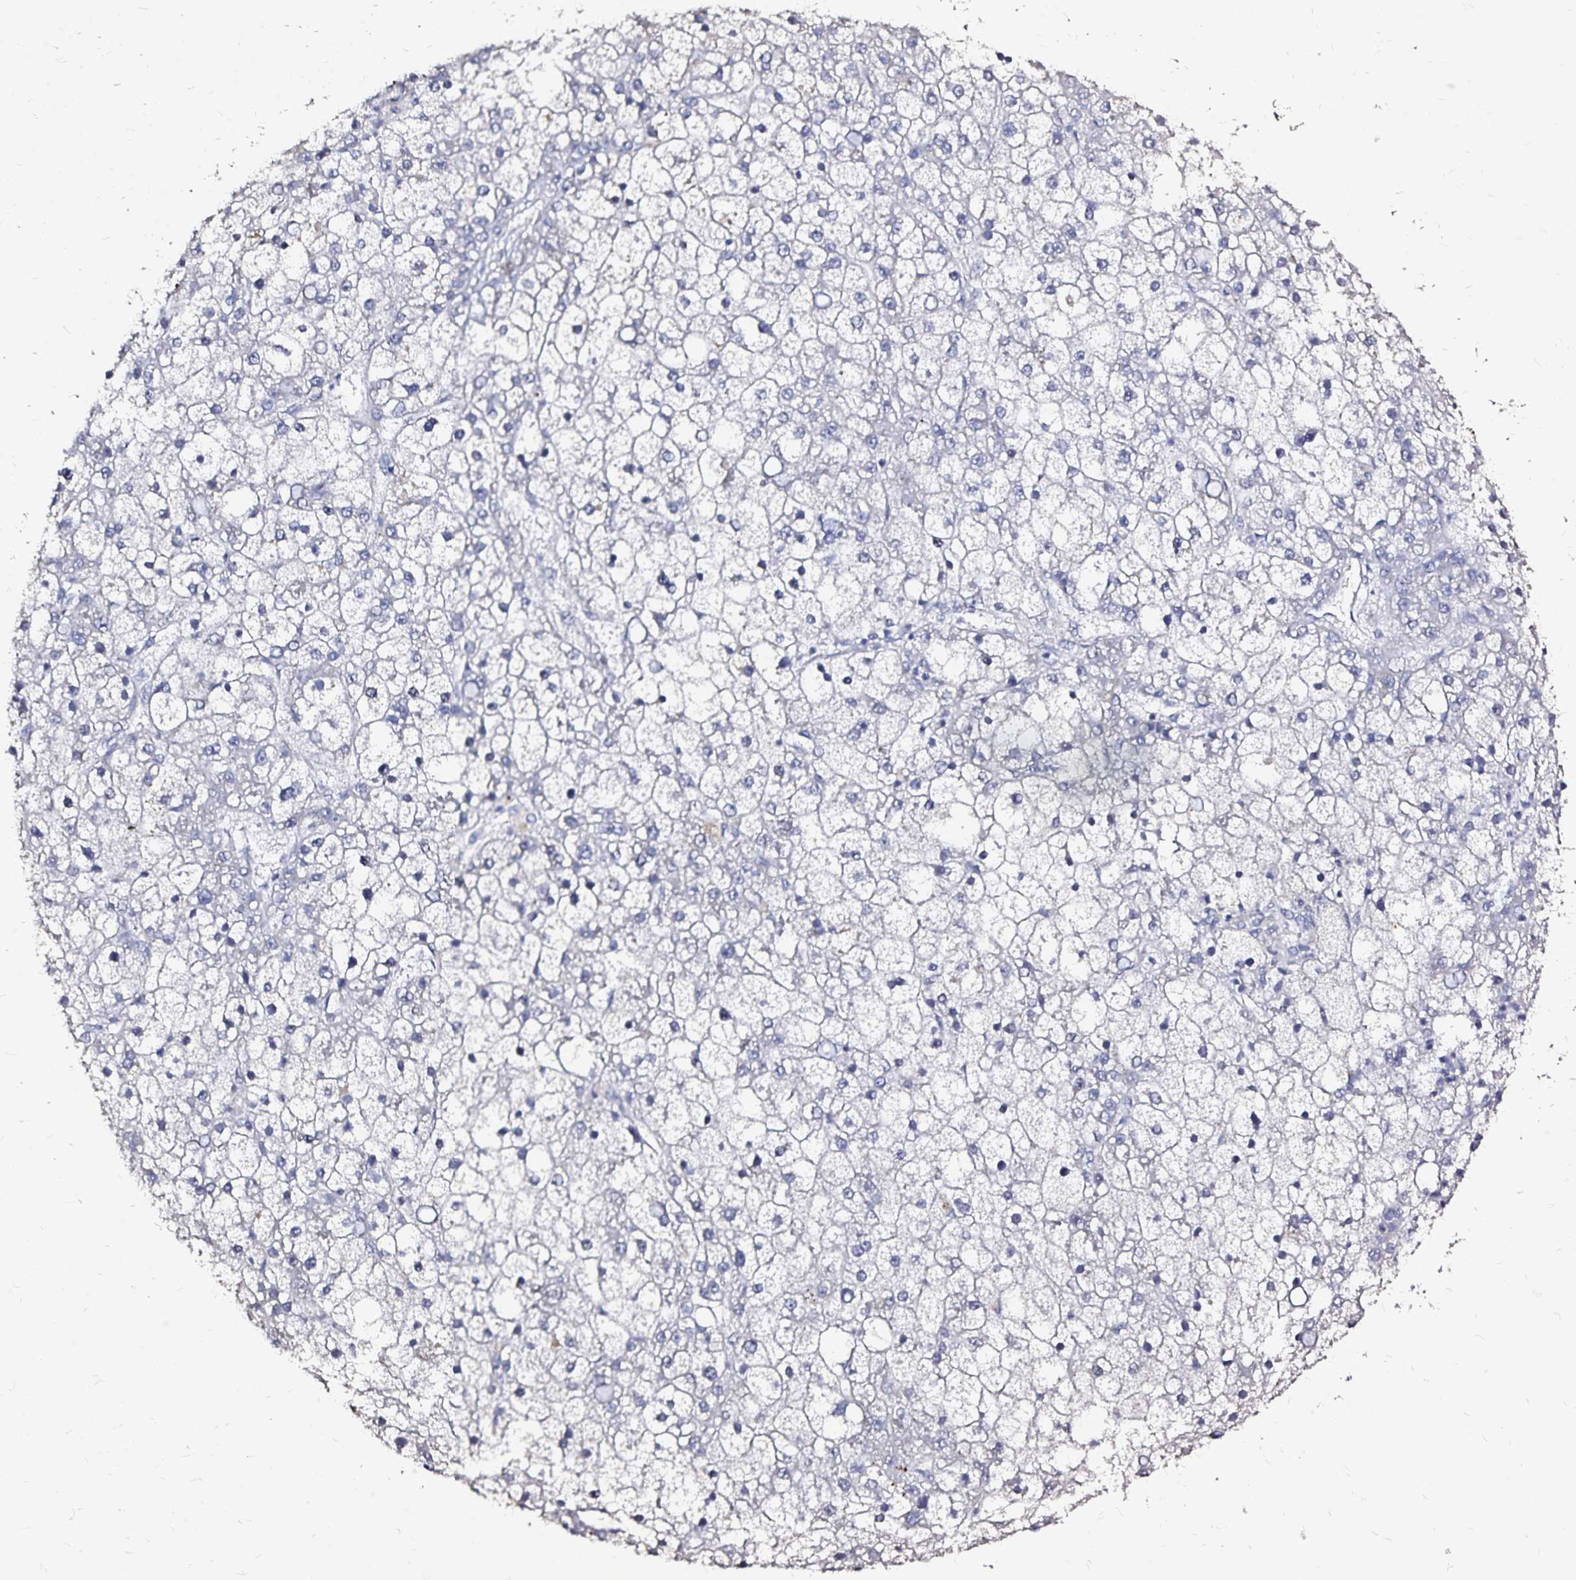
{"staining": {"intensity": "negative", "quantity": "none", "location": "none"}, "tissue": "liver cancer", "cell_type": "Tumor cells", "image_type": "cancer", "snomed": [{"axis": "morphology", "description": "Carcinoma, Hepatocellular, NOS"}, {"axis": "topography", "description": "Liver"}], "caption": "Protein analysis of liver cancer (hepatocellular carcinoma) shows no significant staining in tumor cells.", "gene": "SLC5A1", "patient": {"sex": "male", "age": 67}}